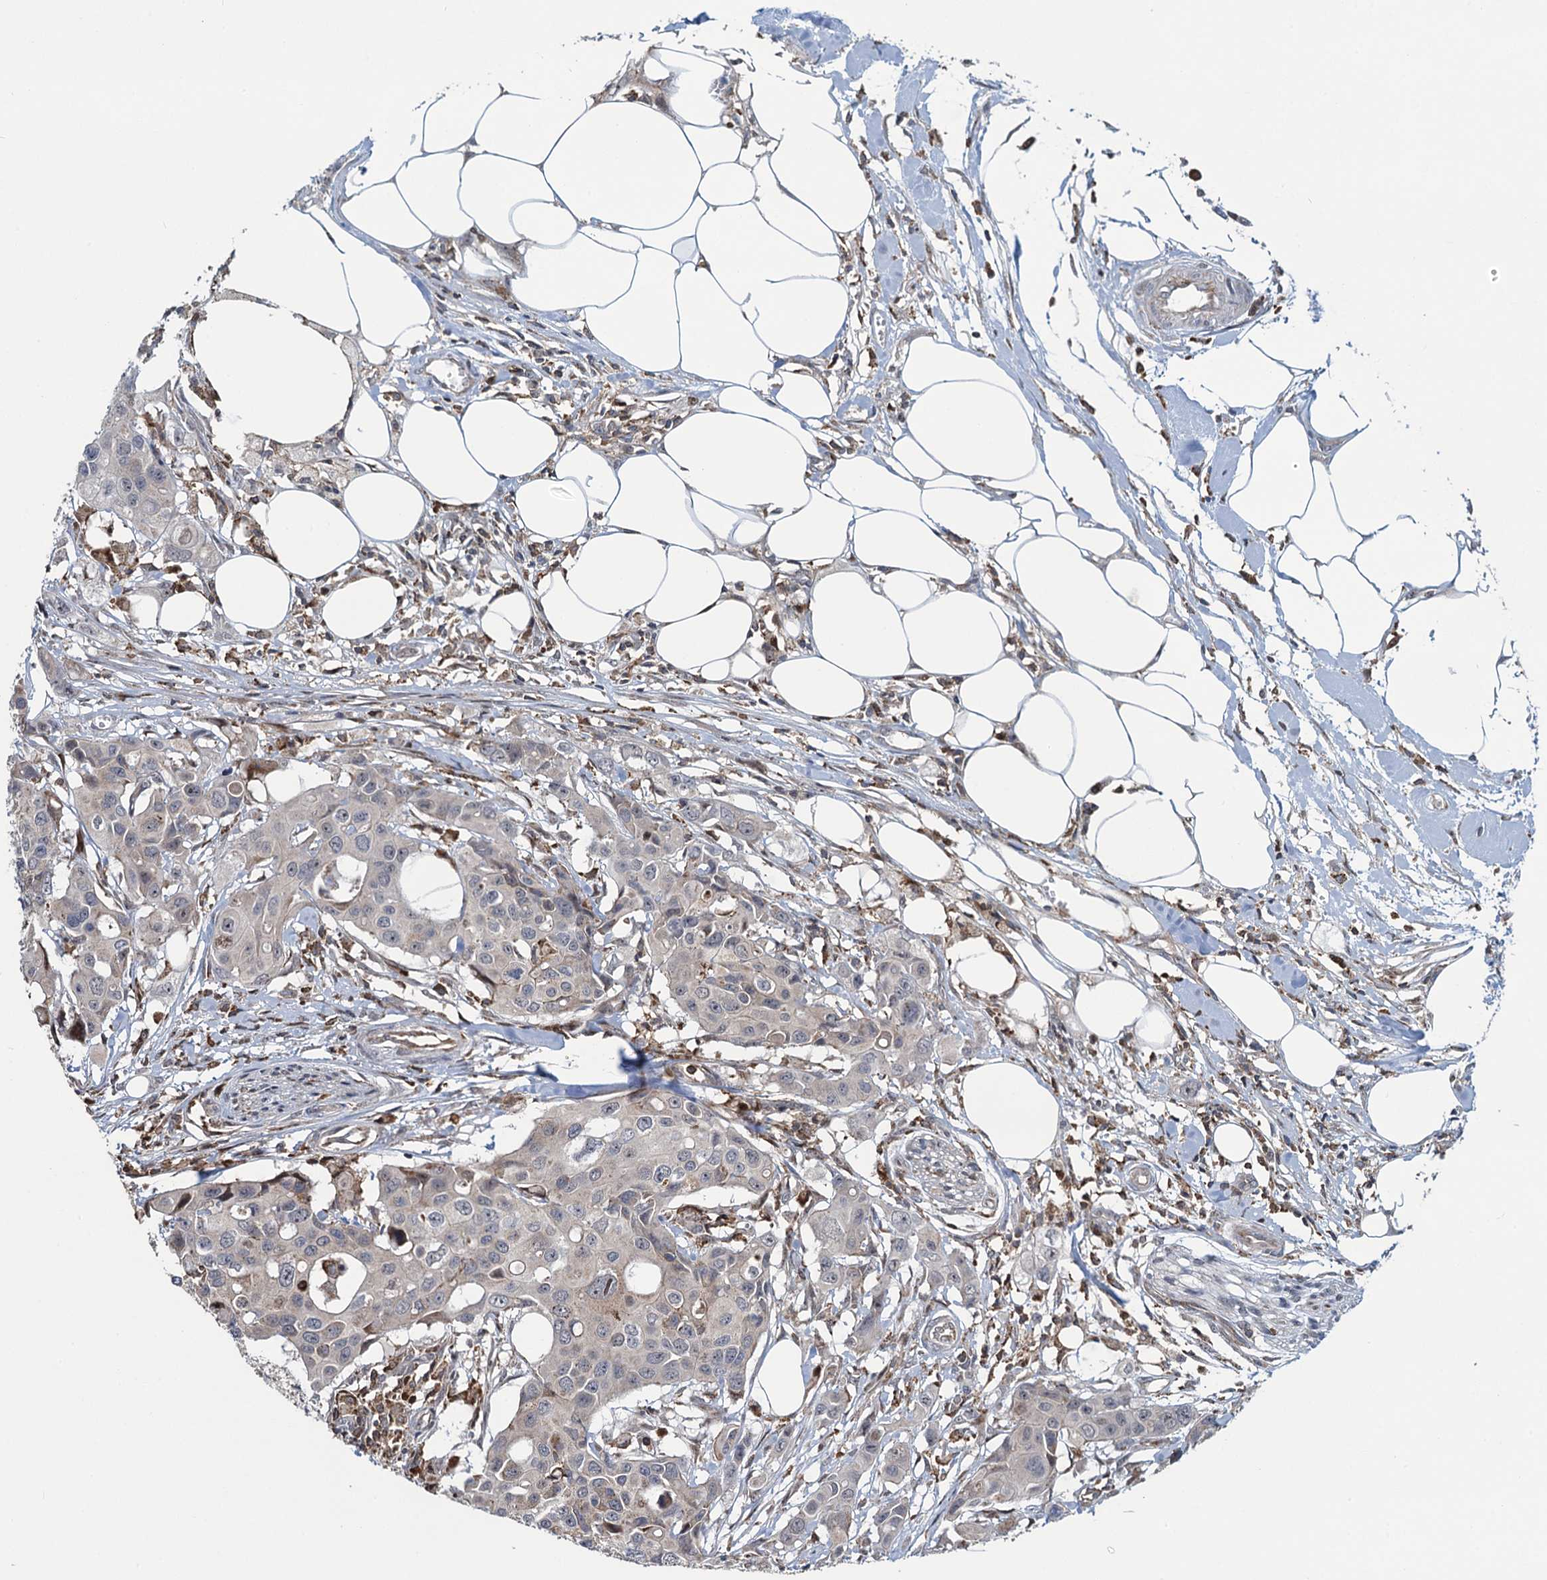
{"staining": {"intensity": "negative", "quantity": "none", "location": "none"}, "tissue": "colorectal cancer", "cell_type": "Tumor cells", "image_type": "cancer", "snomed": [{"axis": "morphology", "description": "Adenocarcinoma, NOS"}, {"axis": "topography", "description": "Colon"}], "caption": "This is an immunohistochemistry (IHC) histopathology image of colorectal cancer. There is no staining in tumor cells.", "gene": "CCDC102A", "patient": {"sex": "male", "age": 77}}